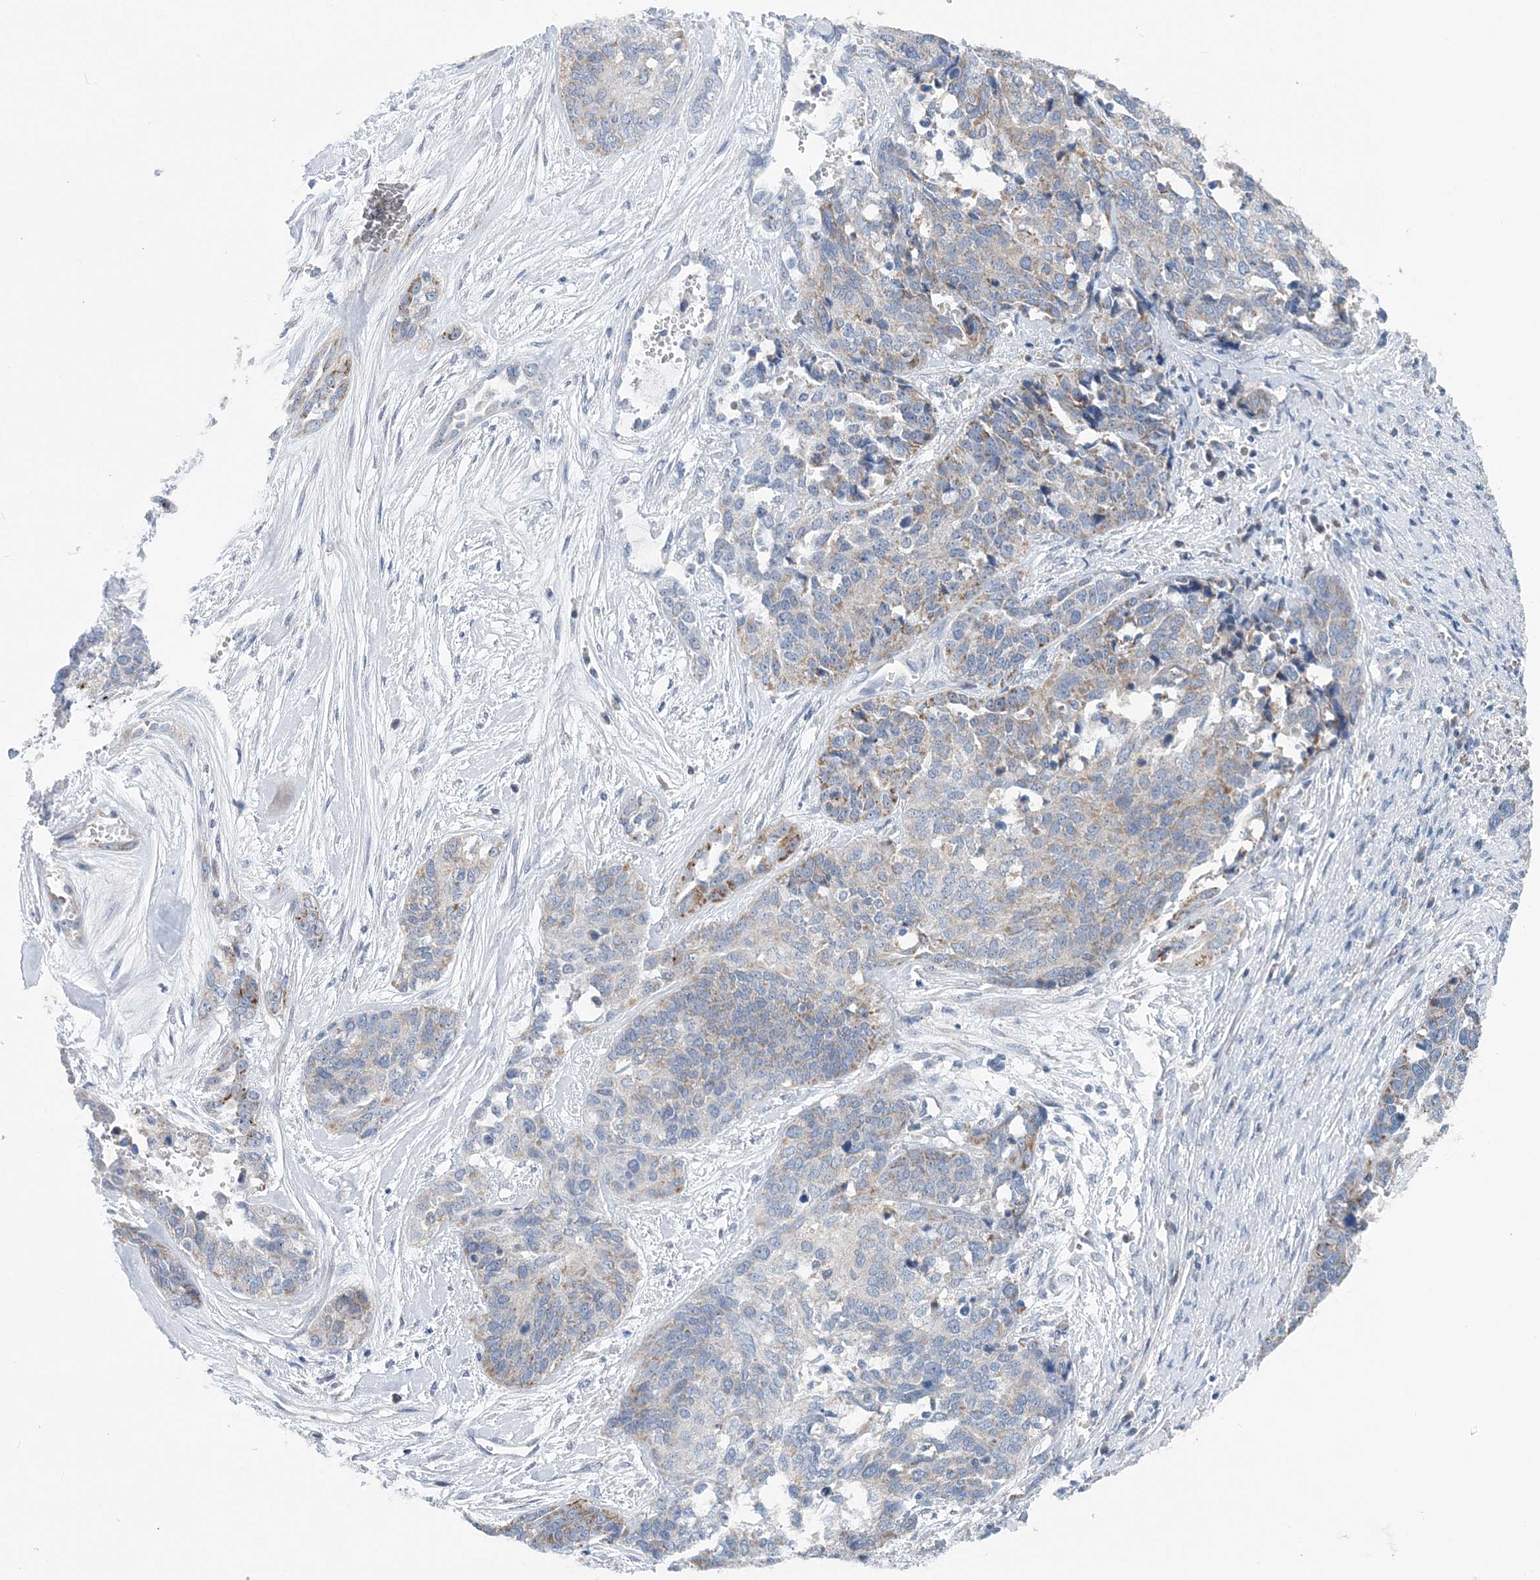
{"staining": {"intensity": "moderate", "quantity": "<25%", "location": "cytoplasmic/membranous"}, "tissue": "ovarian cancer", "cell_type": "Tumor cells", "image_type": "cancer", "snomed": [{"axis": "morphology", "description": "Cystadenocarcinoma, serous, NOS"}, {"axis": "topography", "description": "Ovary"}], "caption": "Tumor cells display low levels of moderate cytoplasmic/membranous expression in about <25% of cells in human ovarian serous cystadenocarcinoma.", "gene": "COPE", "patient": {"sex": "female", "age": 44}}